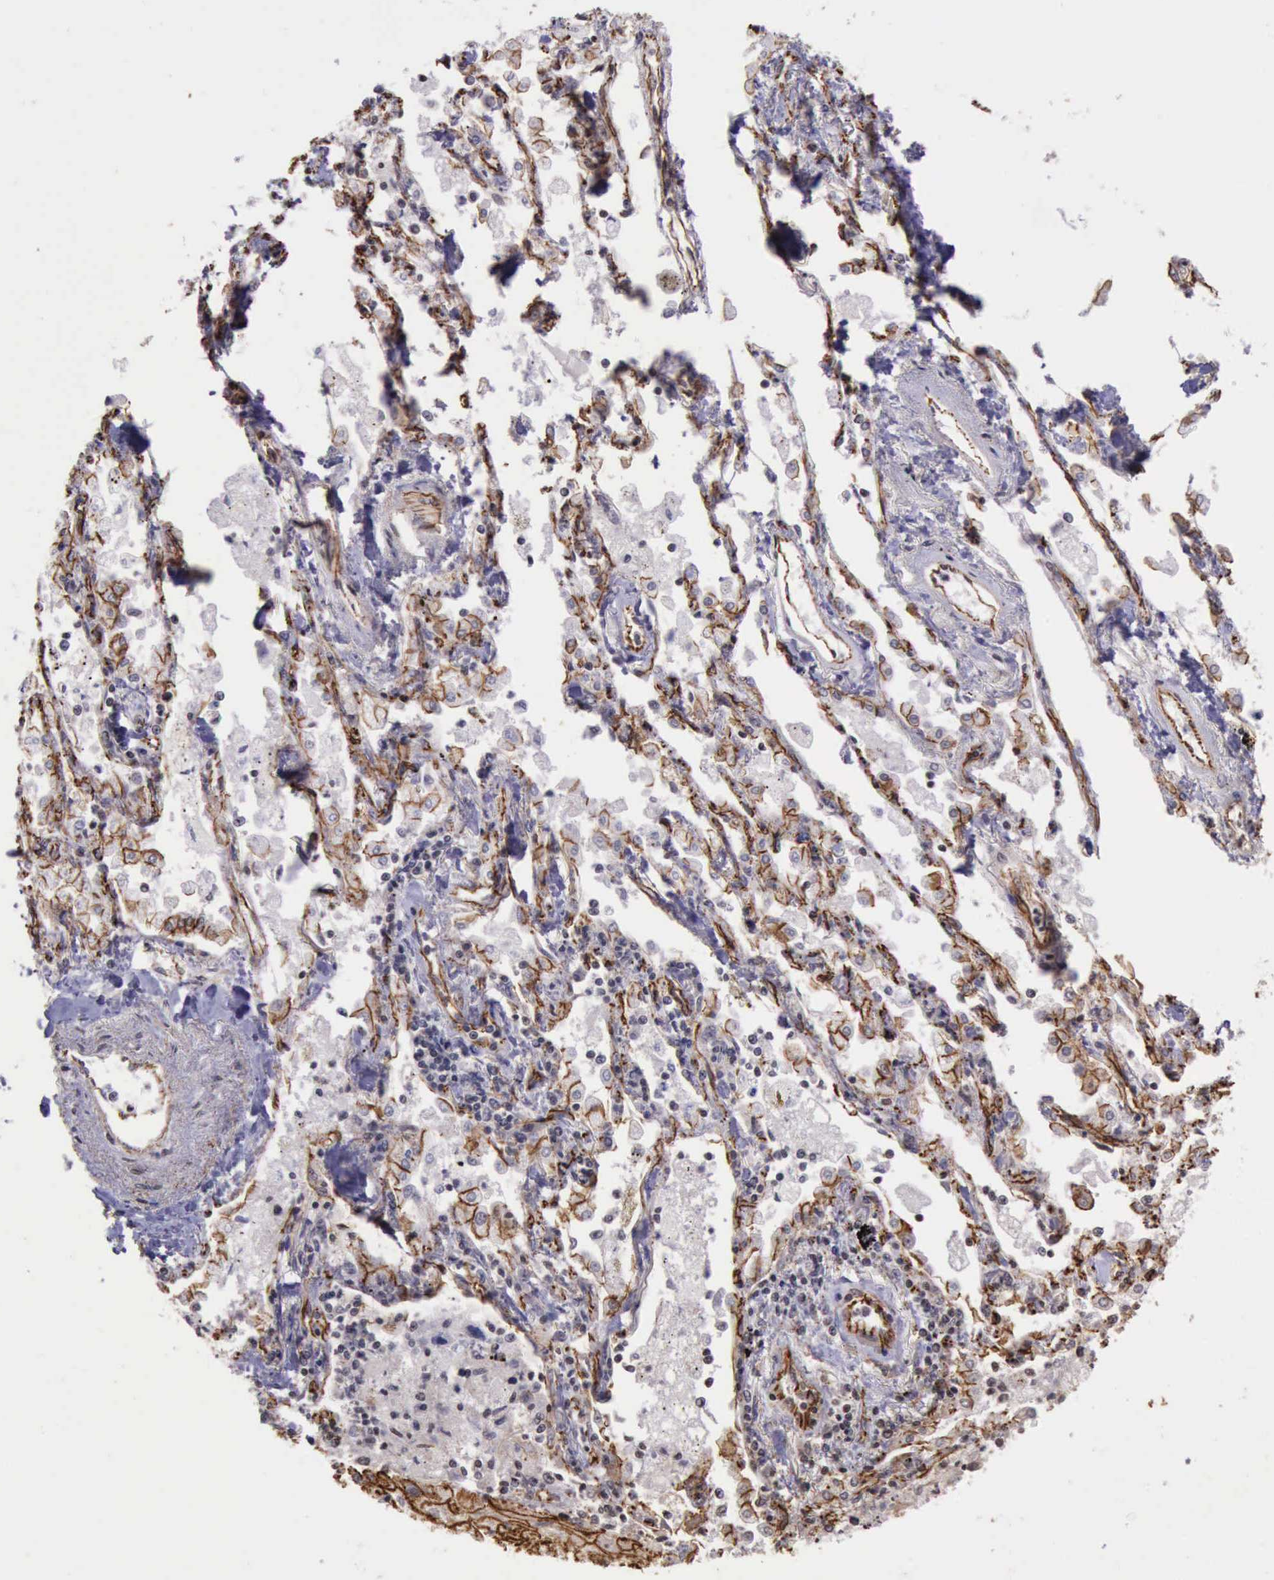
{"staining": {"intensity": "weak", "quantity": ">75%", "location": "cytoplasmic/membranous"}, "tissue": "lung cancer", "cell_type": "Tumor cells", "image_type": "cancer", "snomed": [{"axis": "morphology", "description": "Squamous cell carcinoma, NOS"}, {"axis": "topography", "description": "Lung"}], "caption": "About >75% of tumor cells in lung squamous cell carcinoma show weak cytoplasmic/membranous protein expression as visualized by brown immunohistochemical staining.", "gene": "CTNNB1", "patient": {"sex": "male", "age": 75}}